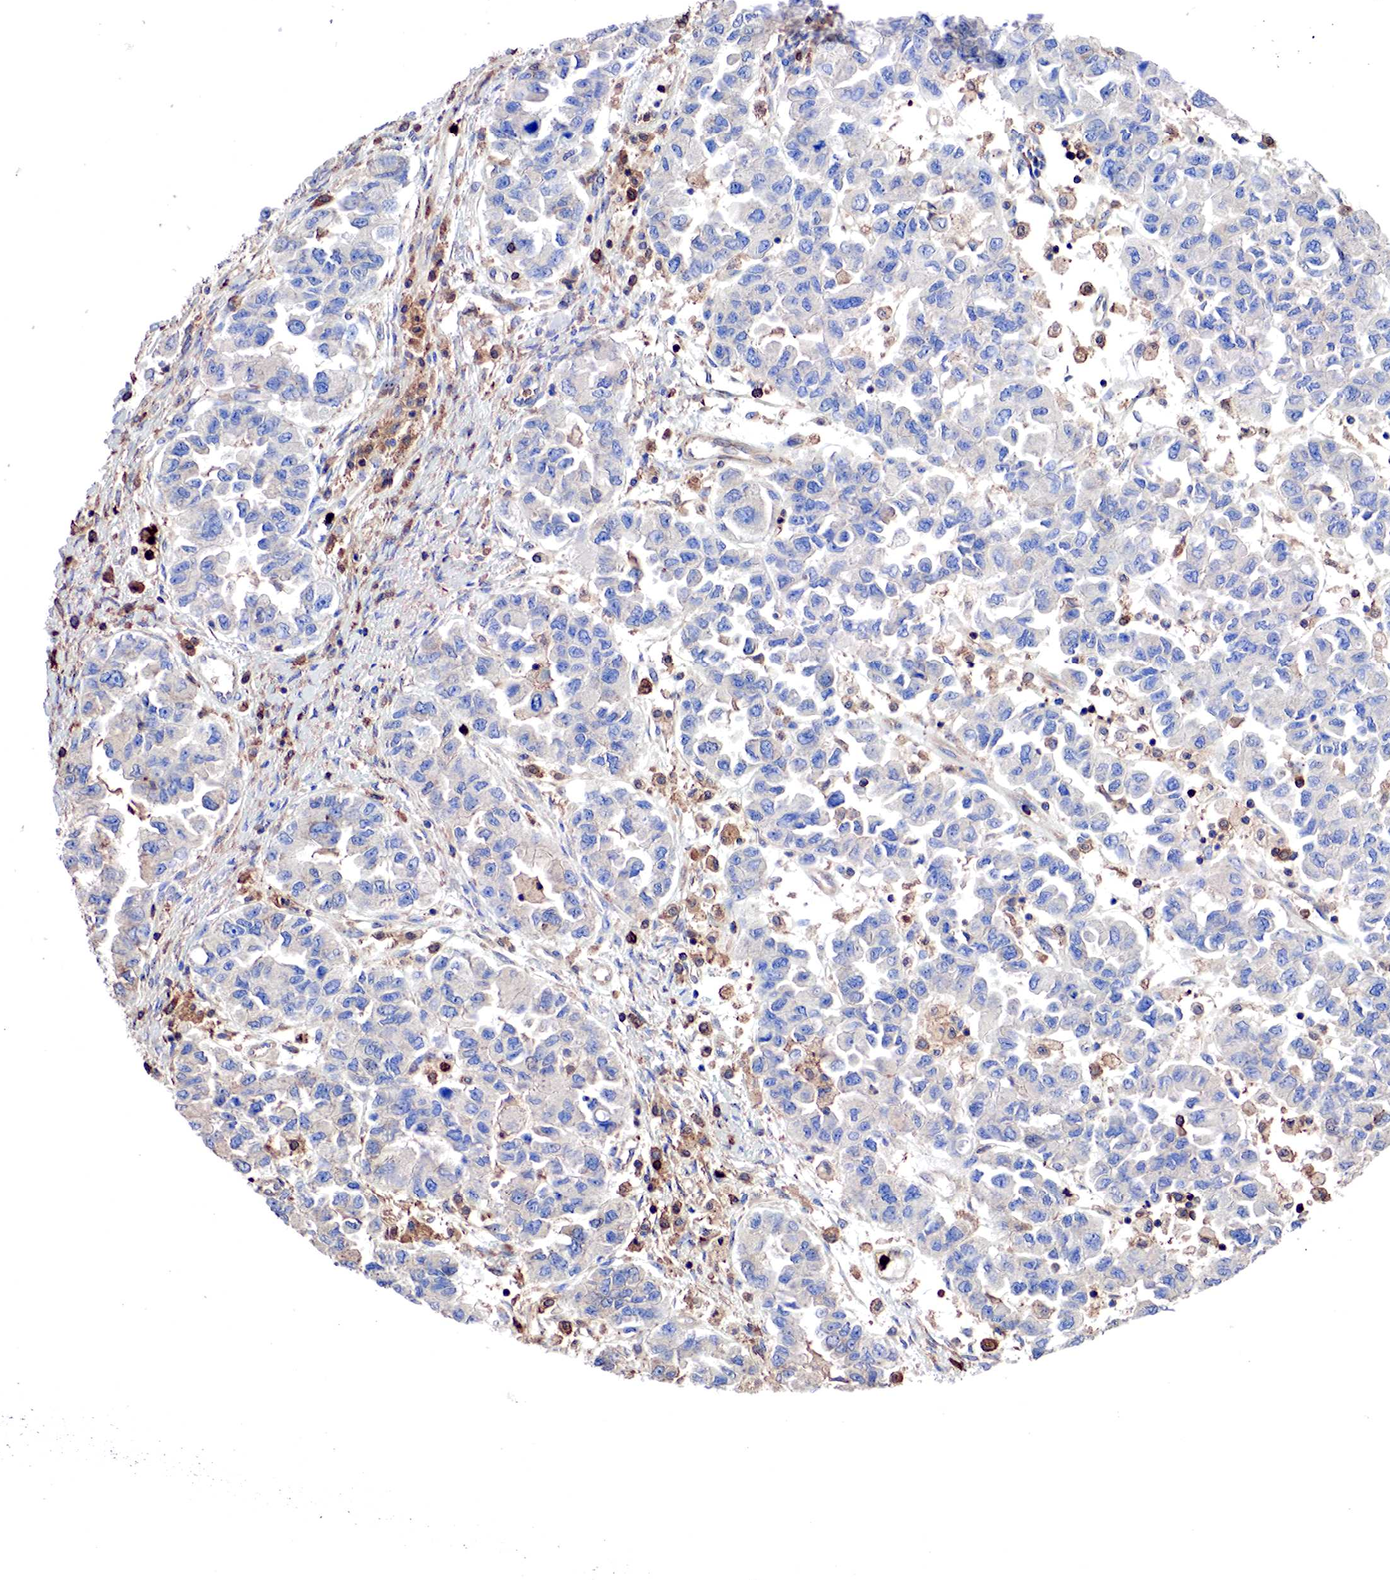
{"staining": {"intensity": "weak", "quantity": "<25%", "location": "cytoplasmic/membranous"}, "tissue": "ovarian cancer", "cell_type": "Tumor cells", "image_type": "cancer", "snomed": [{"axis": "morphology", "description": "Cystadenocarcinoma, serous, NOS"}, {"axis": "topography", "description": "Ovary"}], "caption": "Image shows no protein expression in tumor cells of ovarian cancer (serous cystadenocarcinoma) tissue.", "gene": "G6PD", "patient": {"sex": "female", "age": 84}}